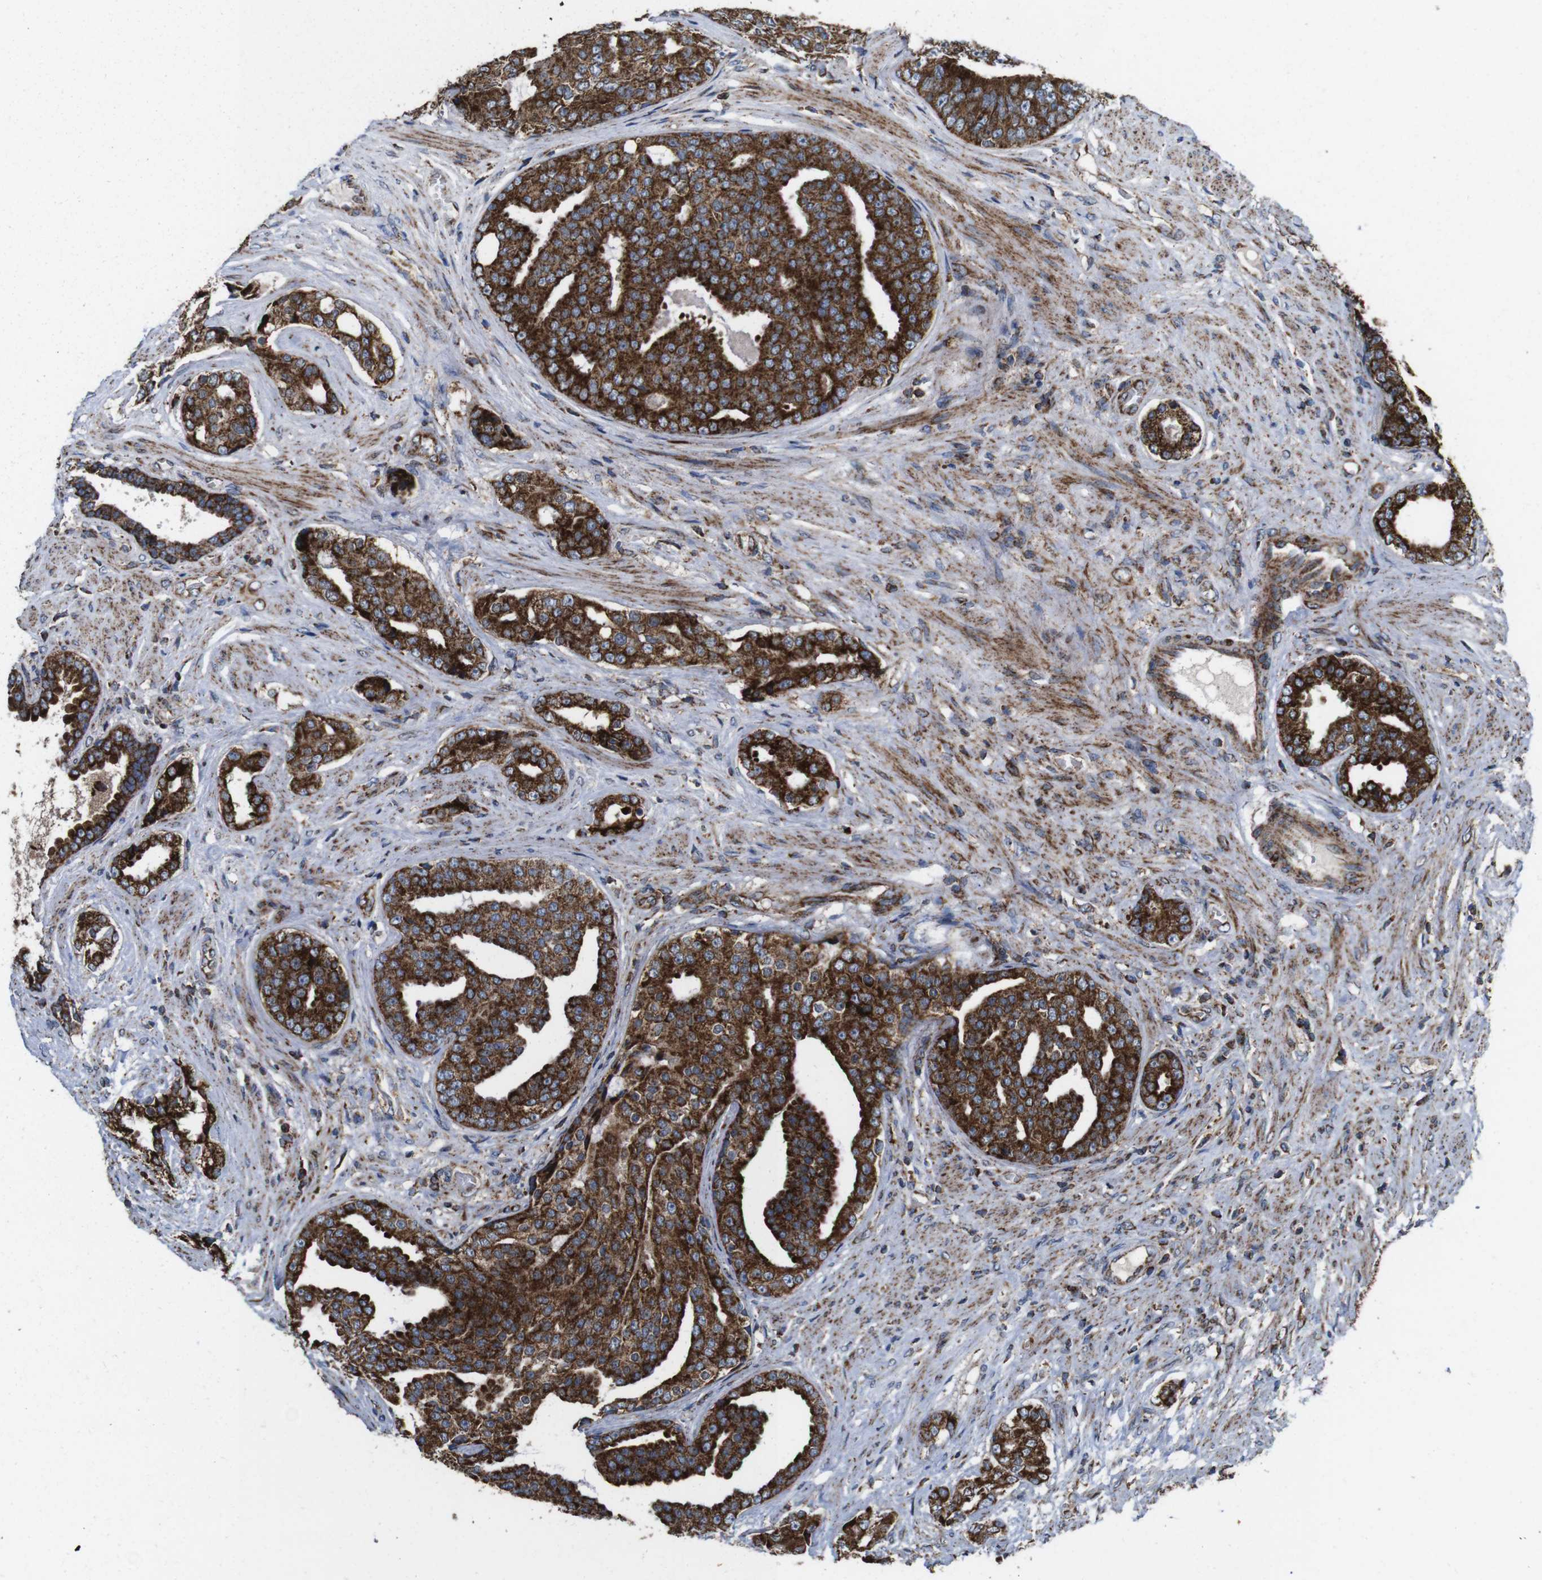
{"staining": {"intensity": "strong", "quantity": "25%-75%", "location": "cytoplasmic/membranous"}, "tissue": "prostate cancer", "cell_type": "Tumor cells", "image_type": "cancer", "snomed": [{"axis": "morphology", "description": "Adenocarcinoma, High grade"}, {"axis": "topography", "description": "Prostate"}], "caption": "A high amount of strong cytoplasmic/membranous expression is appreciated in approximately 25%-75% of tumor cells in prostate cancer (high-grade adenocarcinoma) tissue. (Brightfield microscopy of DAB IHC at high magnification).", "gene": "HK1", "patient": {"sex": "male", "age": 71}}